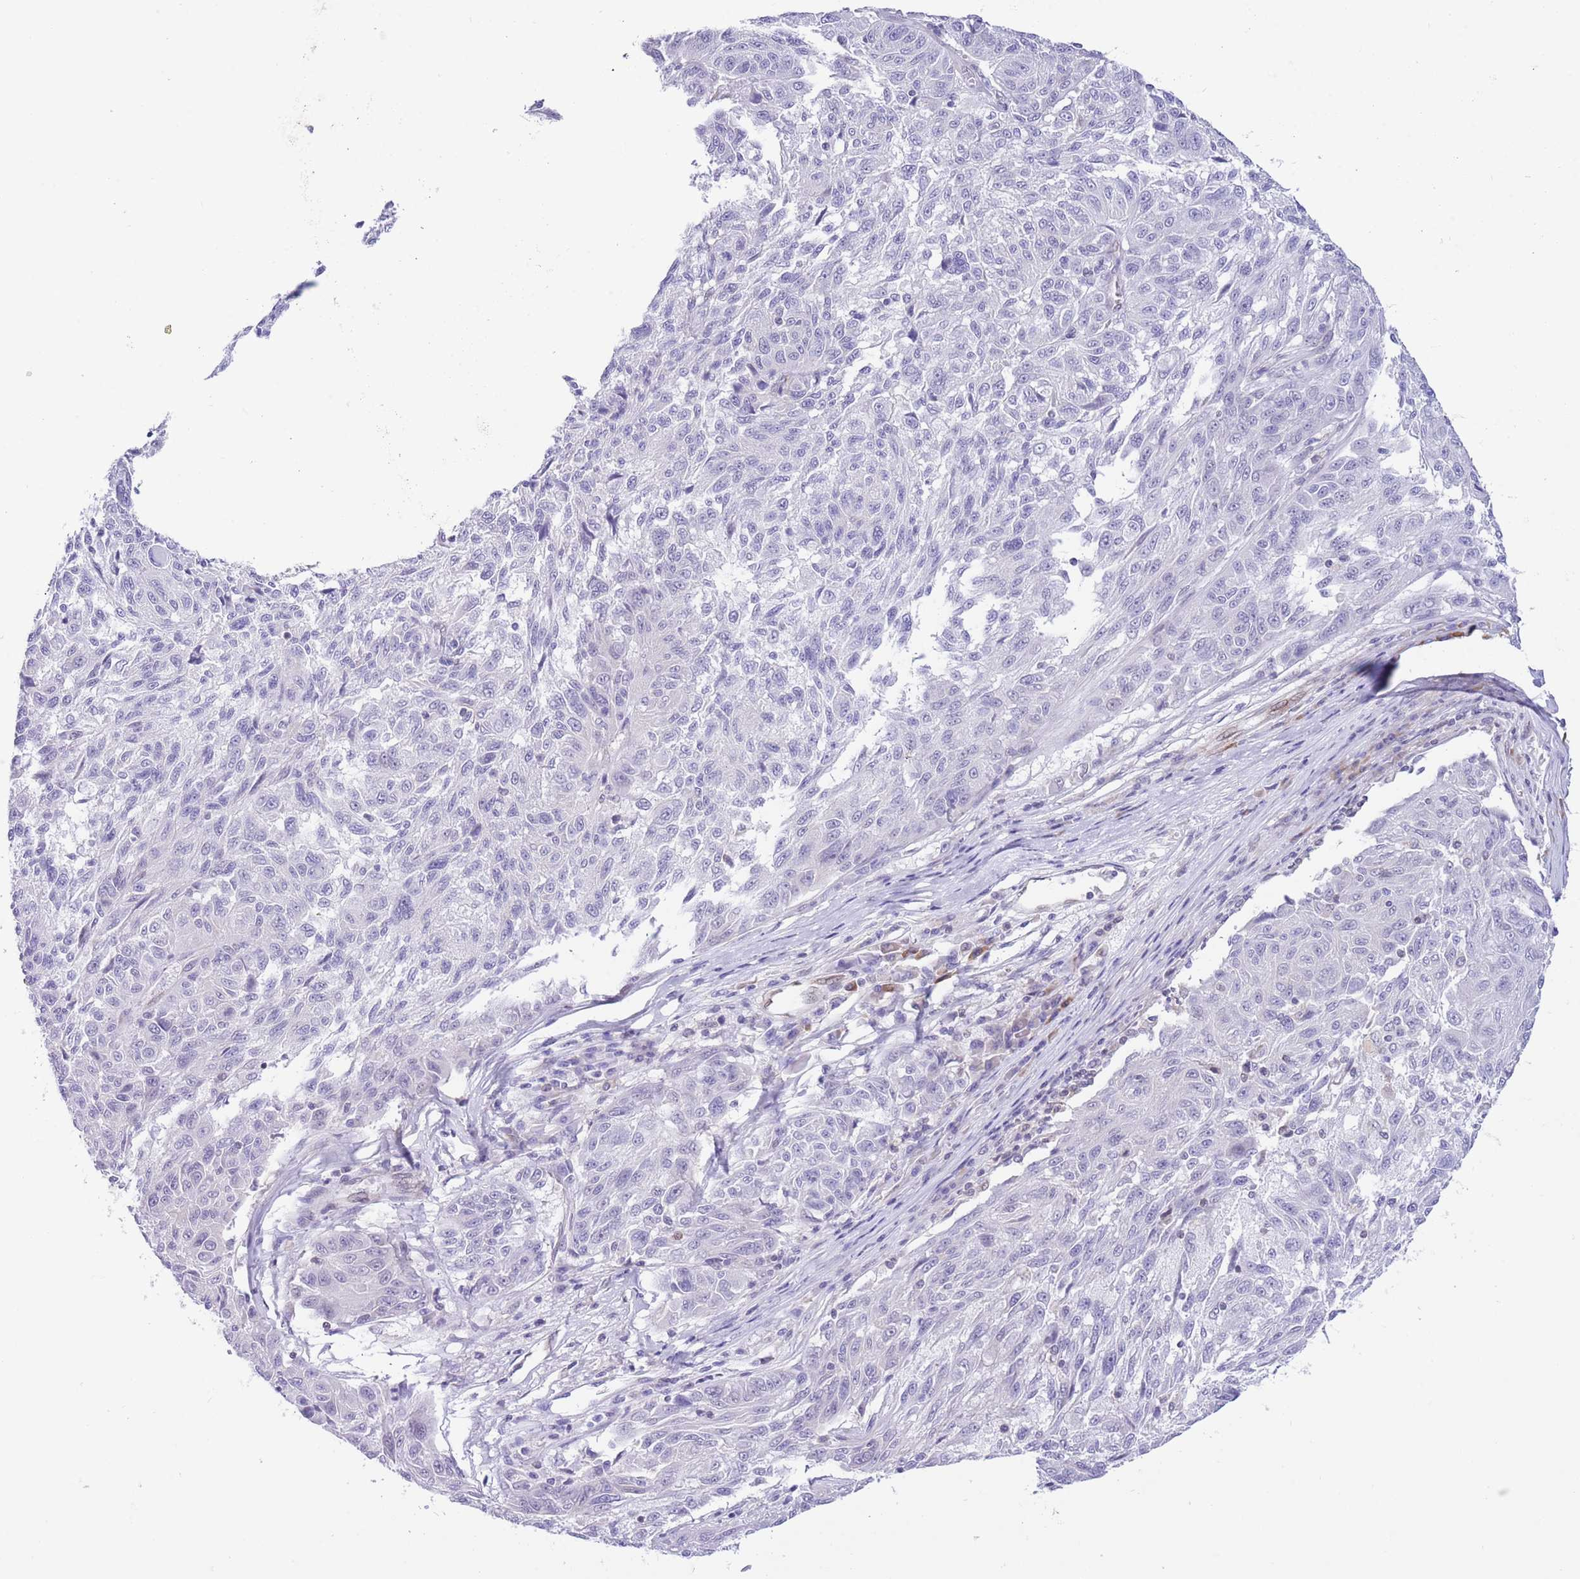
{"staining": {"intensity": "negative", "quantity": "none", "location": "none"}, "tissue": "melanoma", "cell_type": "Tumor cells", "image_type": "cancer", "snomed": [{"axis": "morphology", "description": "Malignant melanoma, NOS"}, {"axis": "topography", "description": "Skin"}], "caption": "This is a micrograph of immunohistochemistry staining of melanoma, which shows no positivity in tumor cells. Nuclei are stained in blue.", "gene": "EBPL", "patient": {"sex": "male", "age": 53}}